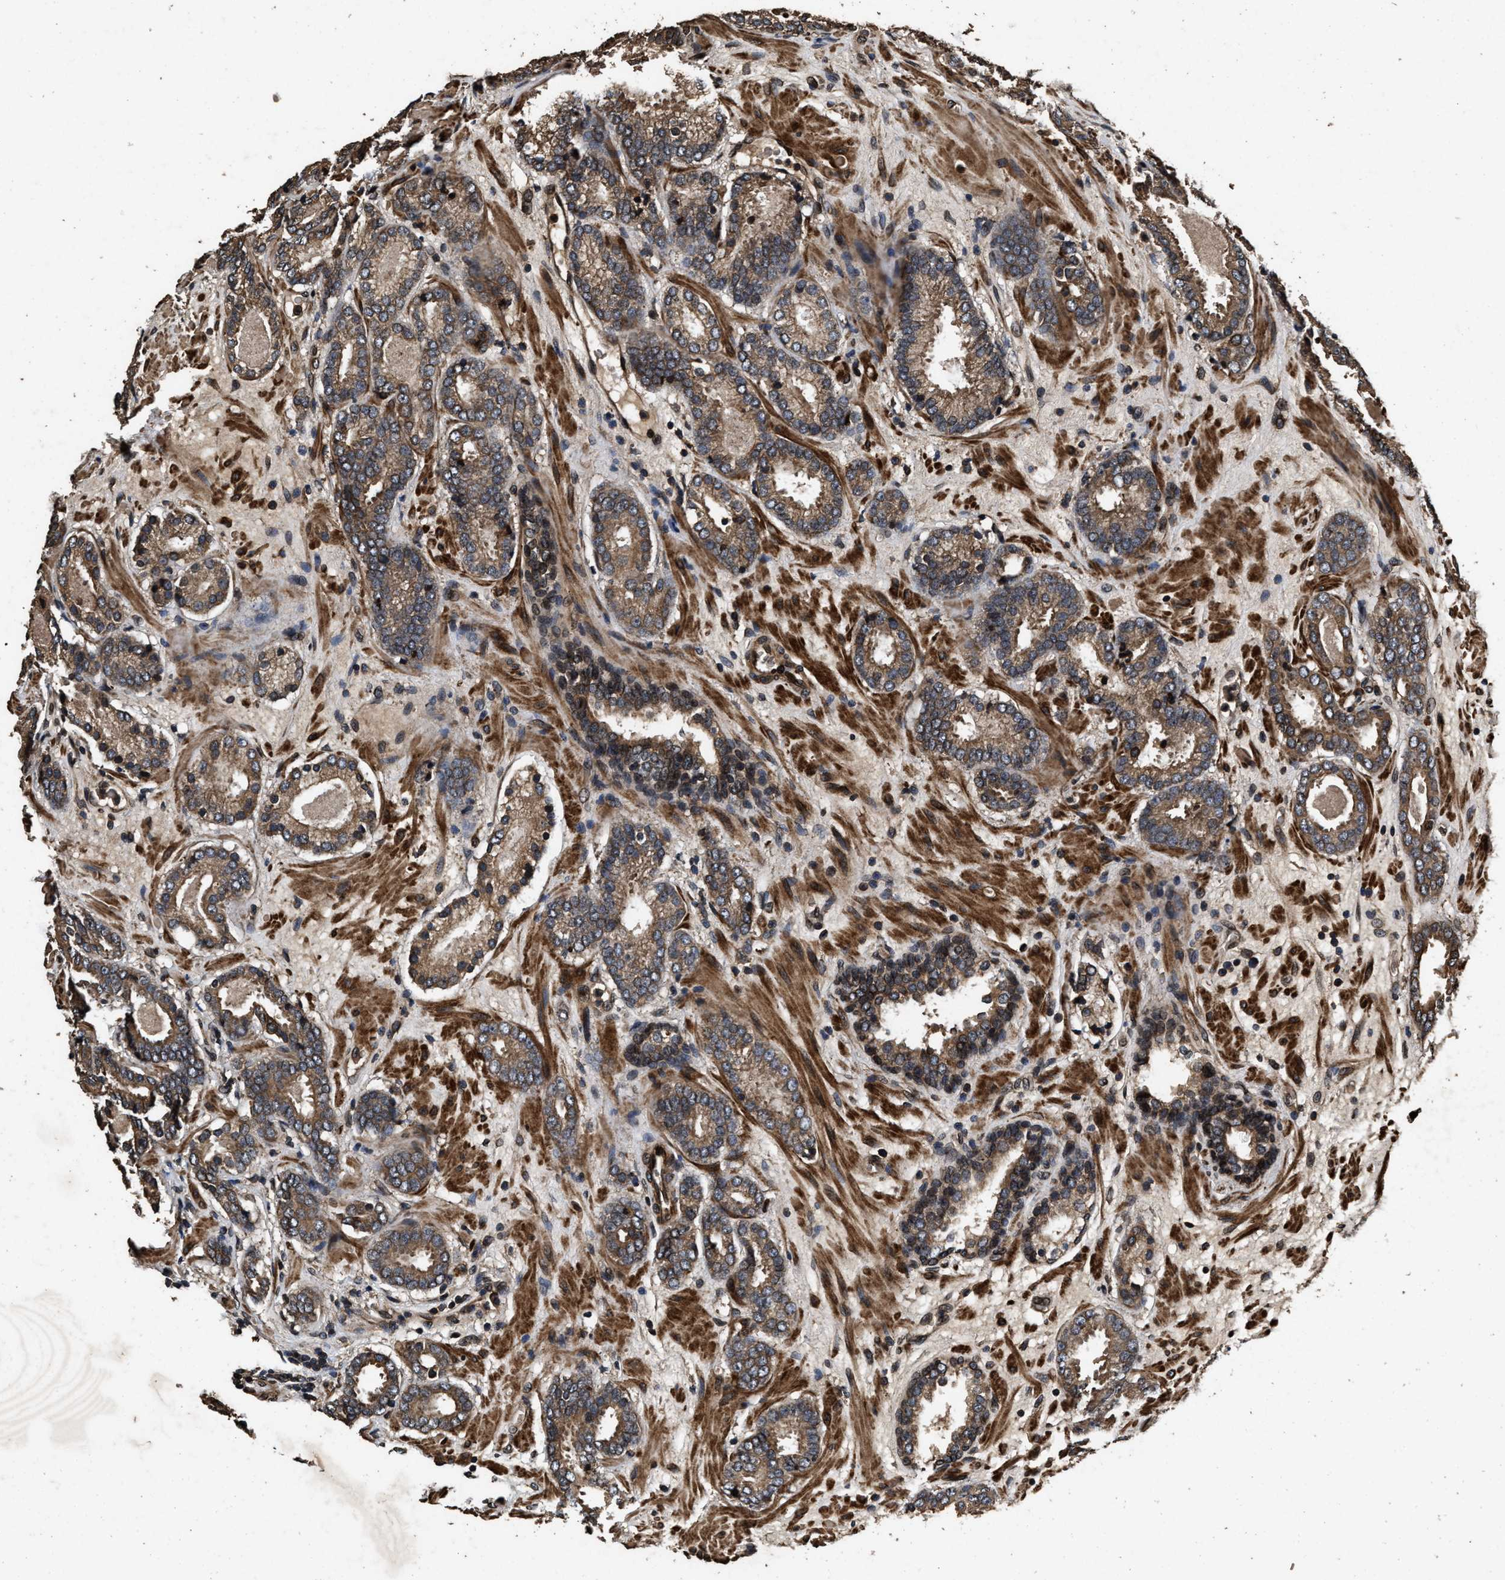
{"staining": {"intensity": "moderate", "quantity": ">75%", "location": "cytoplasmic/membranous"}, "tissue": "prostate cancer", "cell_type": "Tumor cells", "image_type": "cancer", "snomed": [{"axis": "morphology", "description": "Adenocarcinoma, Low grade"}, {"axis": "topography", "description": "Prostate"}], "caption": "DAB (3,3'-diaminobenzidine) immunohistochemical staining of prostate adenocarcinoma (low-grade) exhibits moderate cytoplasmic/membranous protein positivity in approximately >75% of tumor cells.", "gene": "ACCS", "patient": {"sex": "male", "age": 69}}